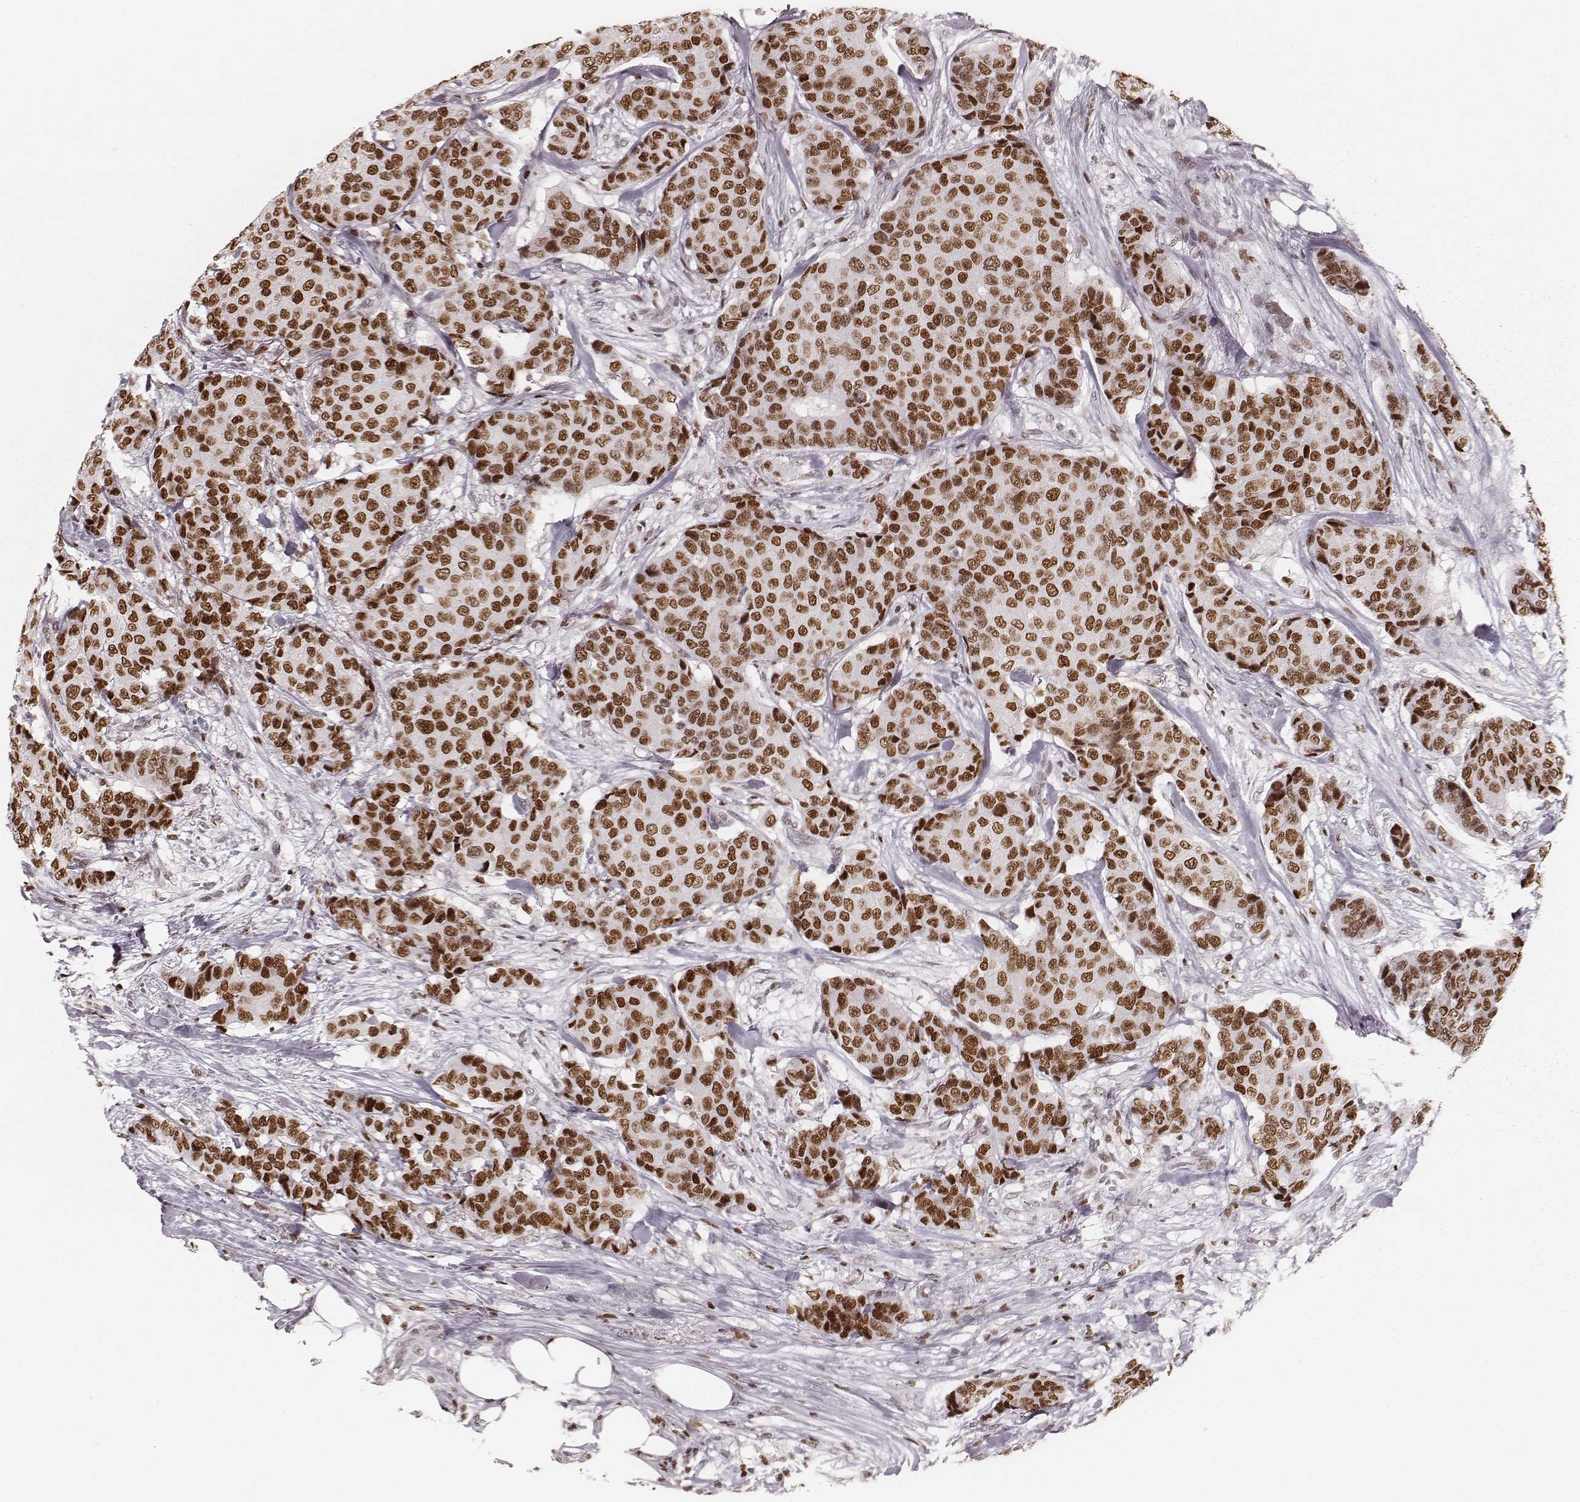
{"staining": {"intensity": "strong", "quantity": "<25%", "location": "nuclear"}, "tissue": "breast cancer", "cell_type": "Tumor cells", "image_type": "cancer", "snomed": [{"axis": "morphology", "description": "Duct carcinoma"}, {"axis": "topography", "description": "Breast"}], "caption": "An immunohistochemistry image of tumor tissue is shown. Protein staining in brown highlights strong nuclear positivity in breast invasive ductal carcinoma within tumor cells.", "gene": "PARP1", "patient": {"sex": "female", "age": 75}}